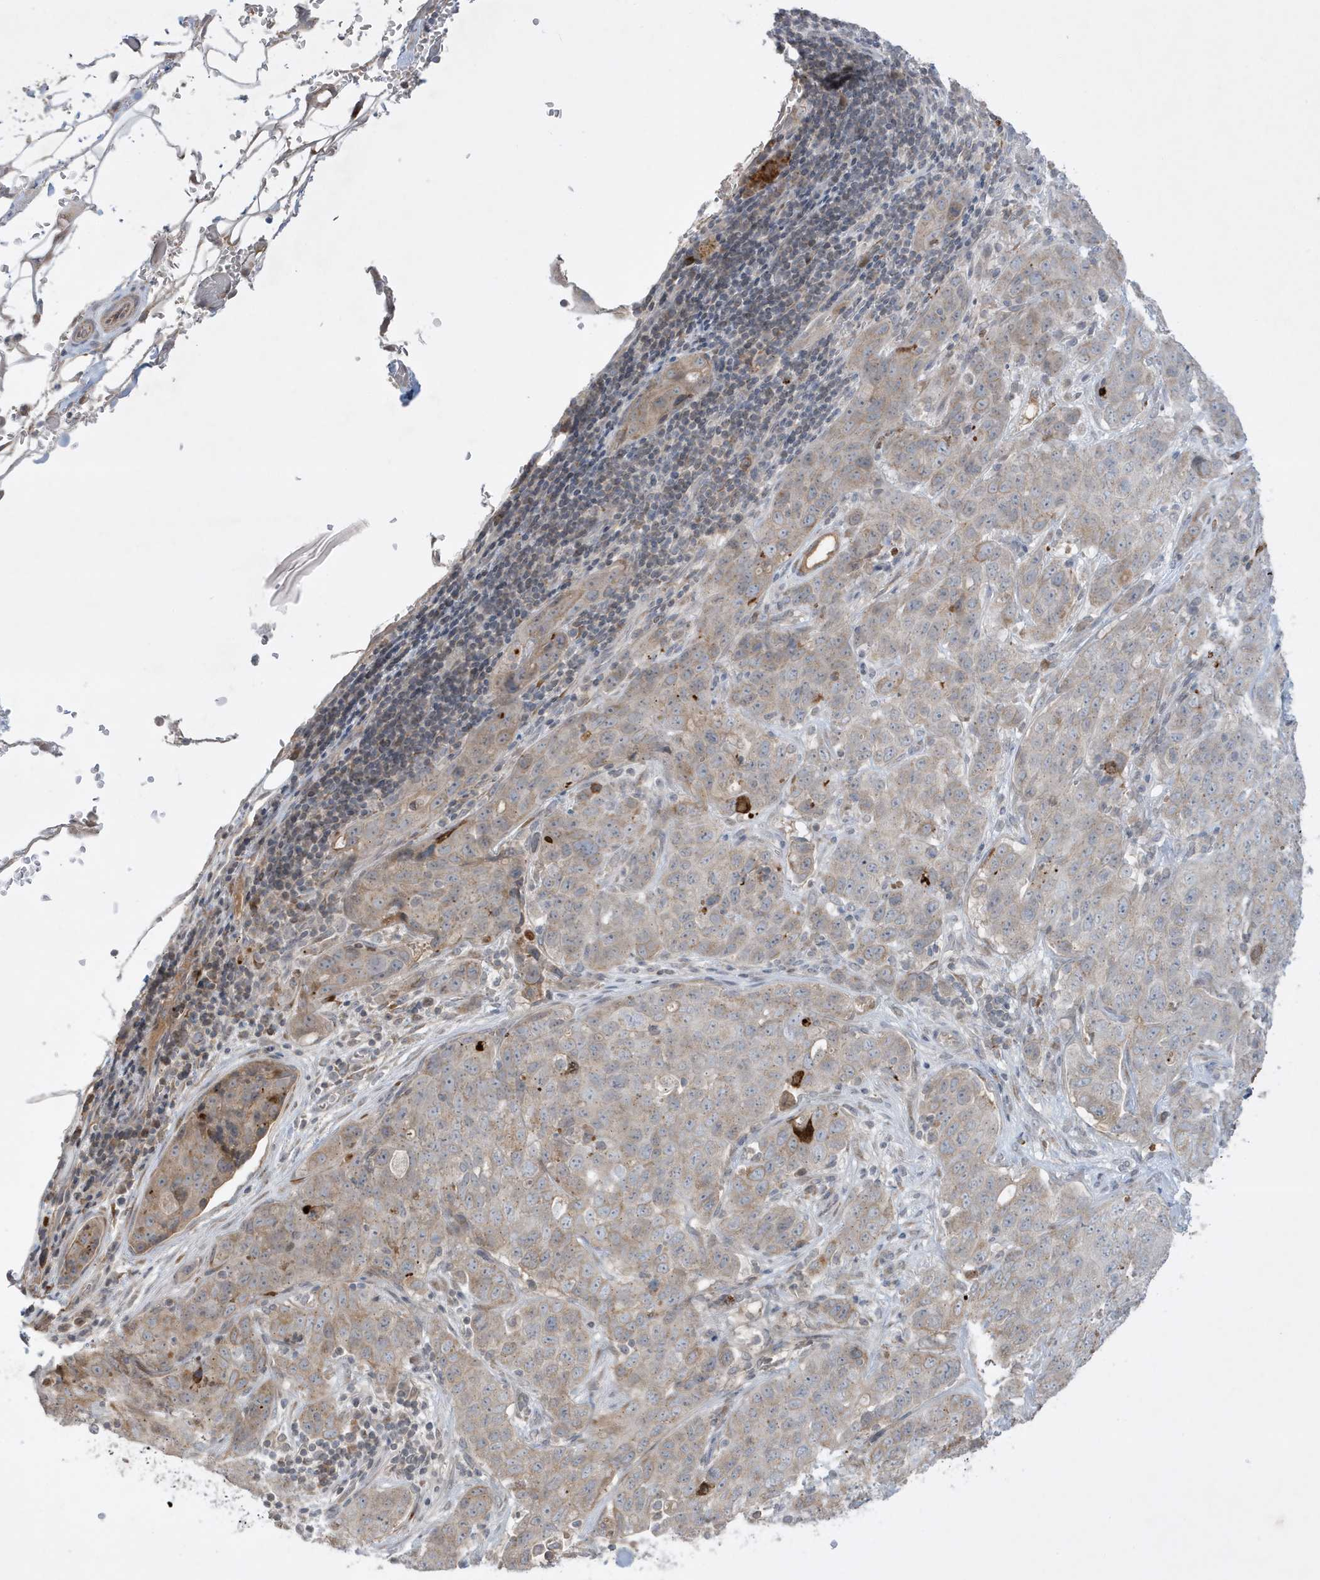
{"staining": {"intensity": "weak", "quantity": ">75%", "location": "cytoplasmic/membranous"}, "tissue": "stomach cancer", "cell_type": "Tumor cells", "image_type": "cancer", "snomed": [{"axis": "morphology", "description": "Normal tissue, NOS"}, {"axis": "morphology", "description": "Adenocarcinoma, NOS"}, {"axis": "topography", "description": "Lymph node"}, {"axis": "topography", "description": "Stomach"}], "caption": "A histopathology image of stomach cancer (adenocarcinoma) stained for a protein shows weak cytoplasmic/membranous brown staining in tumor cells.", "gene": "FNDC1", "patient": {"sex": "male", "age": 48}}